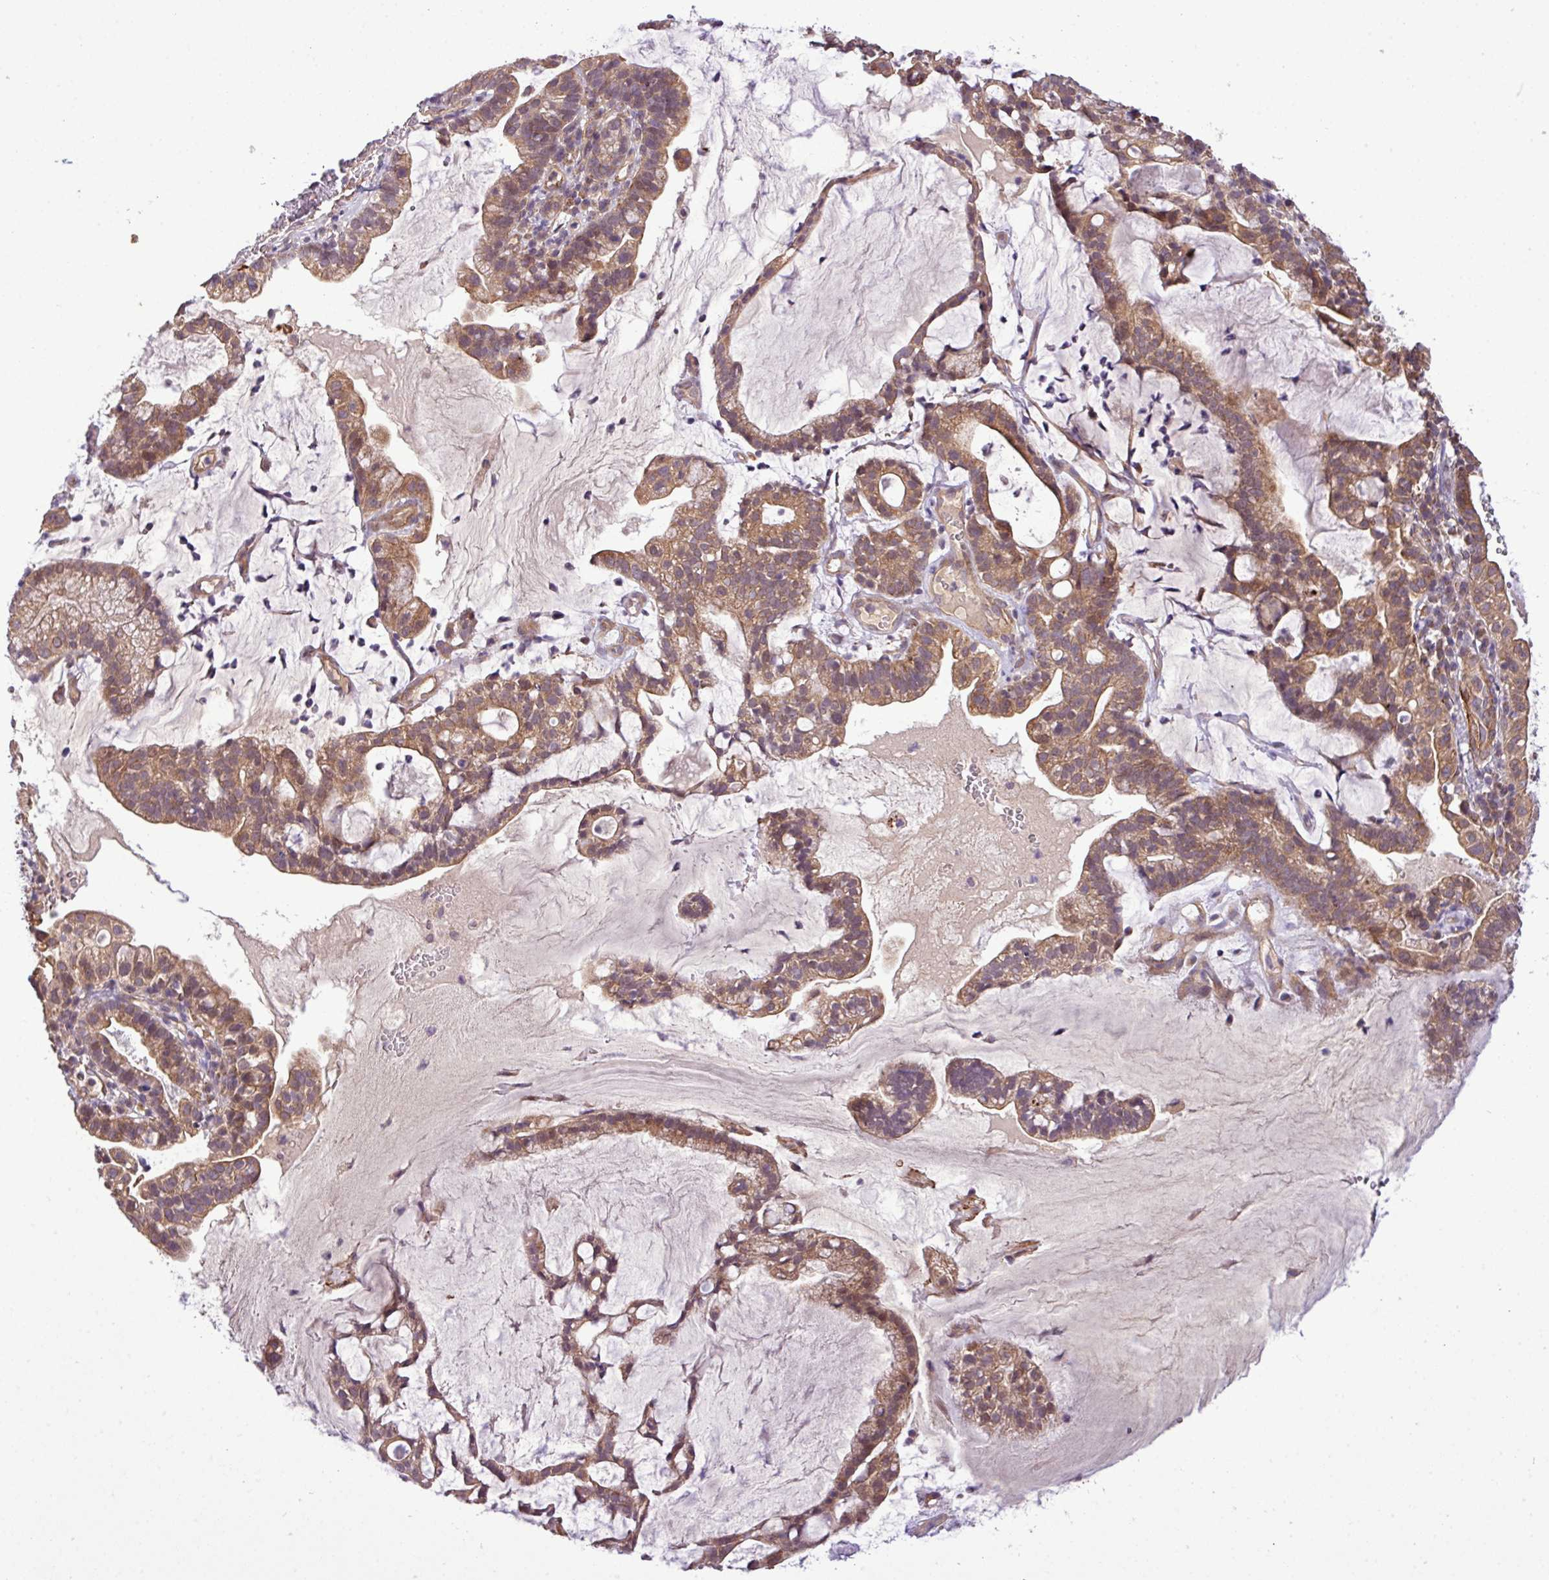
{"staining": {"intensity": "moderate", "quantity": ">75%", "location": "cytoplasmic/membranous"}, "tissue": "cervical cancer", "cell_type": "Tumor cells", "image_type": "cancer", "snomed": [{"axis": "morphology", "description": "Adenocarcinoma, NOS"}, {"axis": "topography", "description": "Cervix"}], "caption": "Immunohistochemistry (IHC) of human cervical cancer (adenocarcinoma) shows medium levels of moderate cytoplasmic/membranous expression in about >75% of tumor cells.", "gene": "XIAP", "patient": {"sex": "female", "age": 41}}